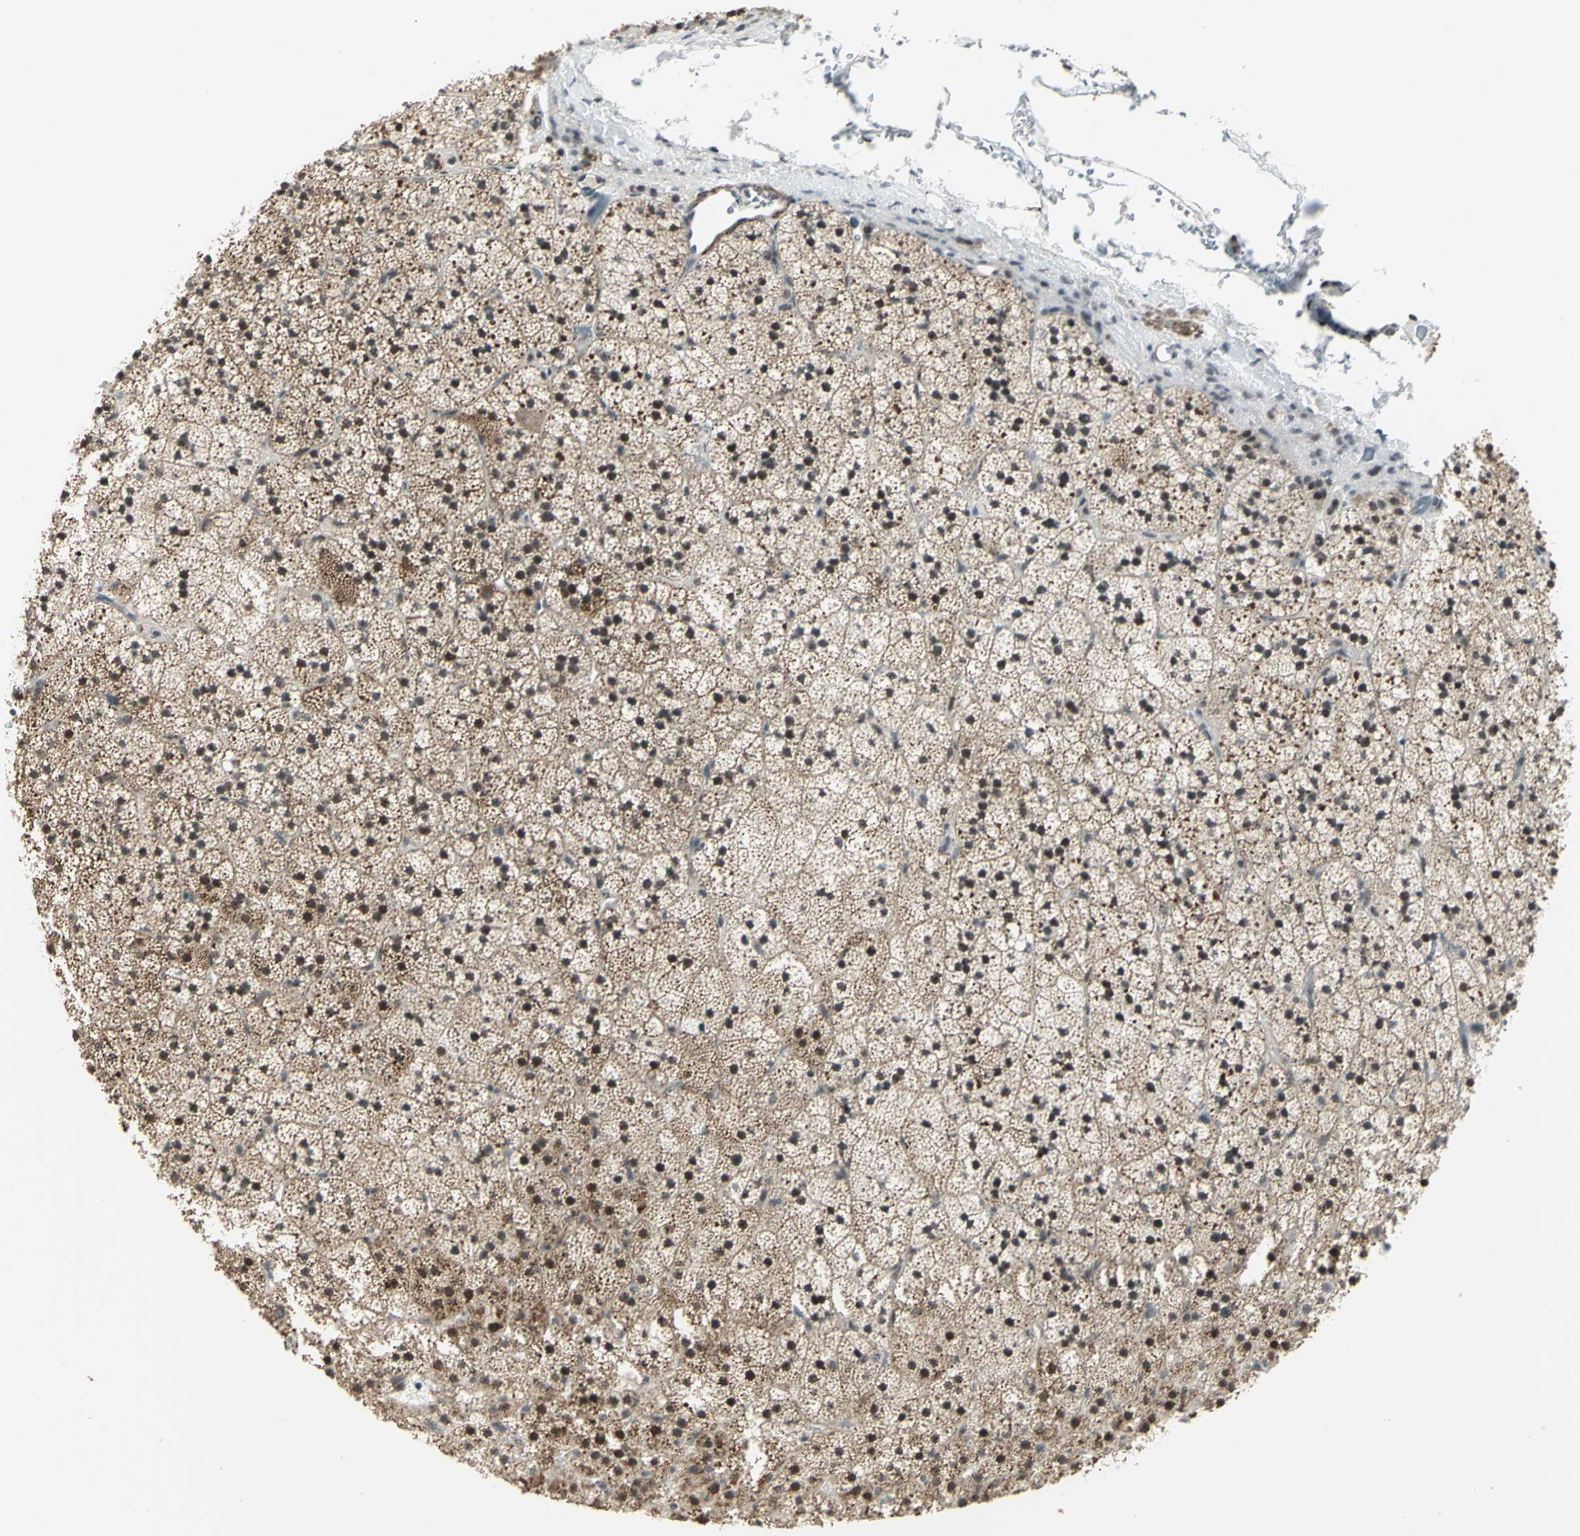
{"staining": {"intensity": "strong", "quantity": ">75%", "location": "cytoplasmic/membranous,nuclear"}, "tissue": "adrenal gland", "cell_type": "Glandular cells", "image_type": "normal", "snomed": [{"axis": "morphology", "description": "Normal tissue, NOS"}, {"axis": "topography", "description": "Adrenal gland"}], "caption": "IHC staining of unremarkable adrenal gland, which exhibits high levels of strong cytoplasmic/membranous,nuclear positivity in about >75% of glandular cells indicating strong cytoplasmic/membranous,nuclear protein staining. The staining was performed using DAB (3,3'-diaminobenzidine) (brown) for protein detection and nuclei were counterstained in hematoxylin (blue).", "gene": "MTA1", "patient": {"sex": "male", "age": 35}}